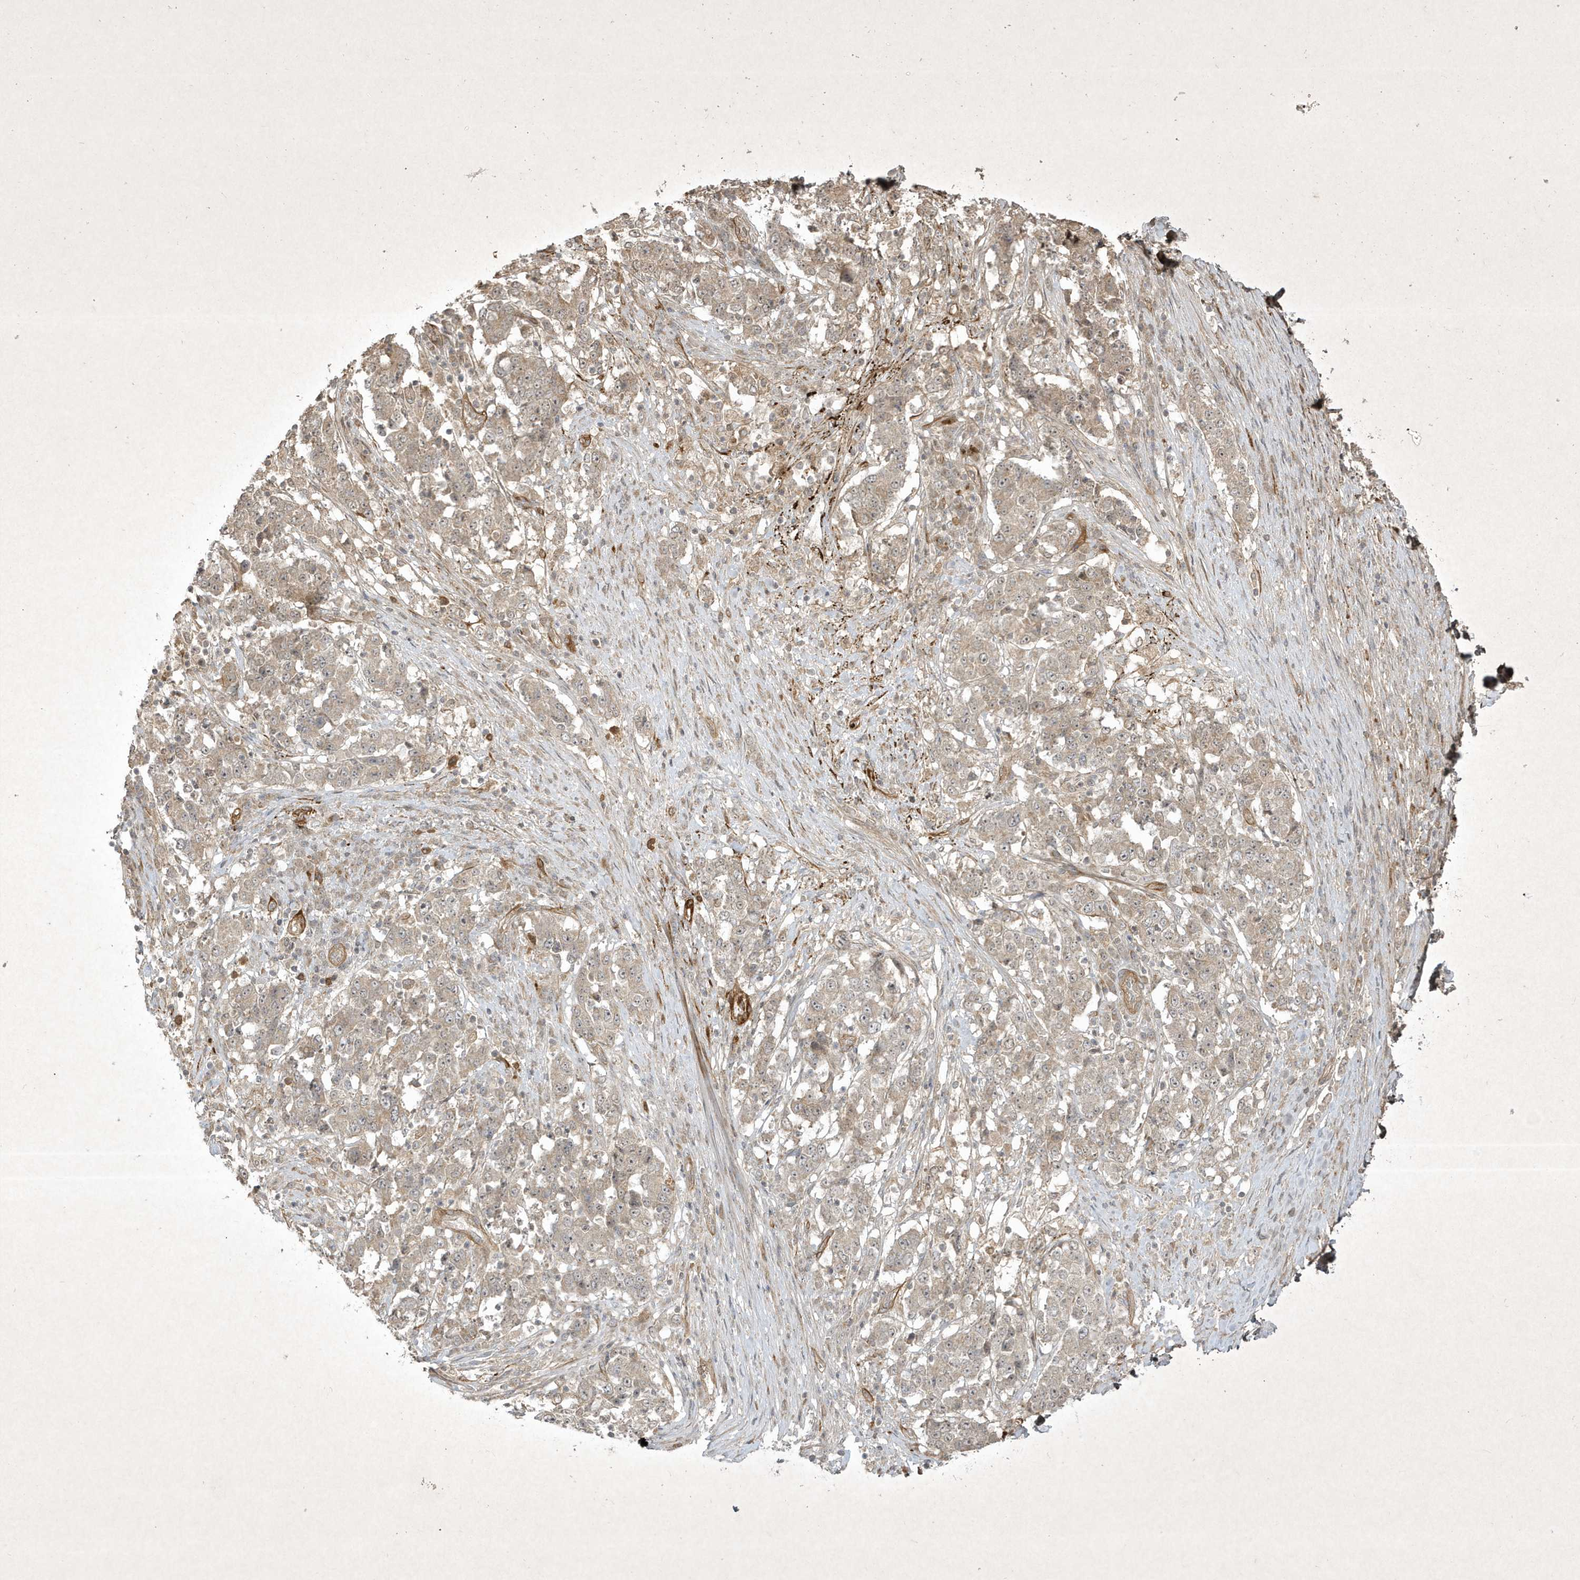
{"staining": {"intensity": "negative", "quantity": "none", "location": "none"}, "tissue": "stomach cancer", "cell_type": "Tumor cells", "image_type": "cancer", "snomed": [{"axis": "morphology", "description": "Adenocarcinoma, NOS"}, {"axis": "topography", "description": "Stomach"}], "caption": "High power microscopy histopathology image of an IHC photomicrograph of stomach adenocarcinoma, revealing no significant positivity in tumor cells.", "gene": "FAM83C", "patient": {"sex": "male", "age": 59}}